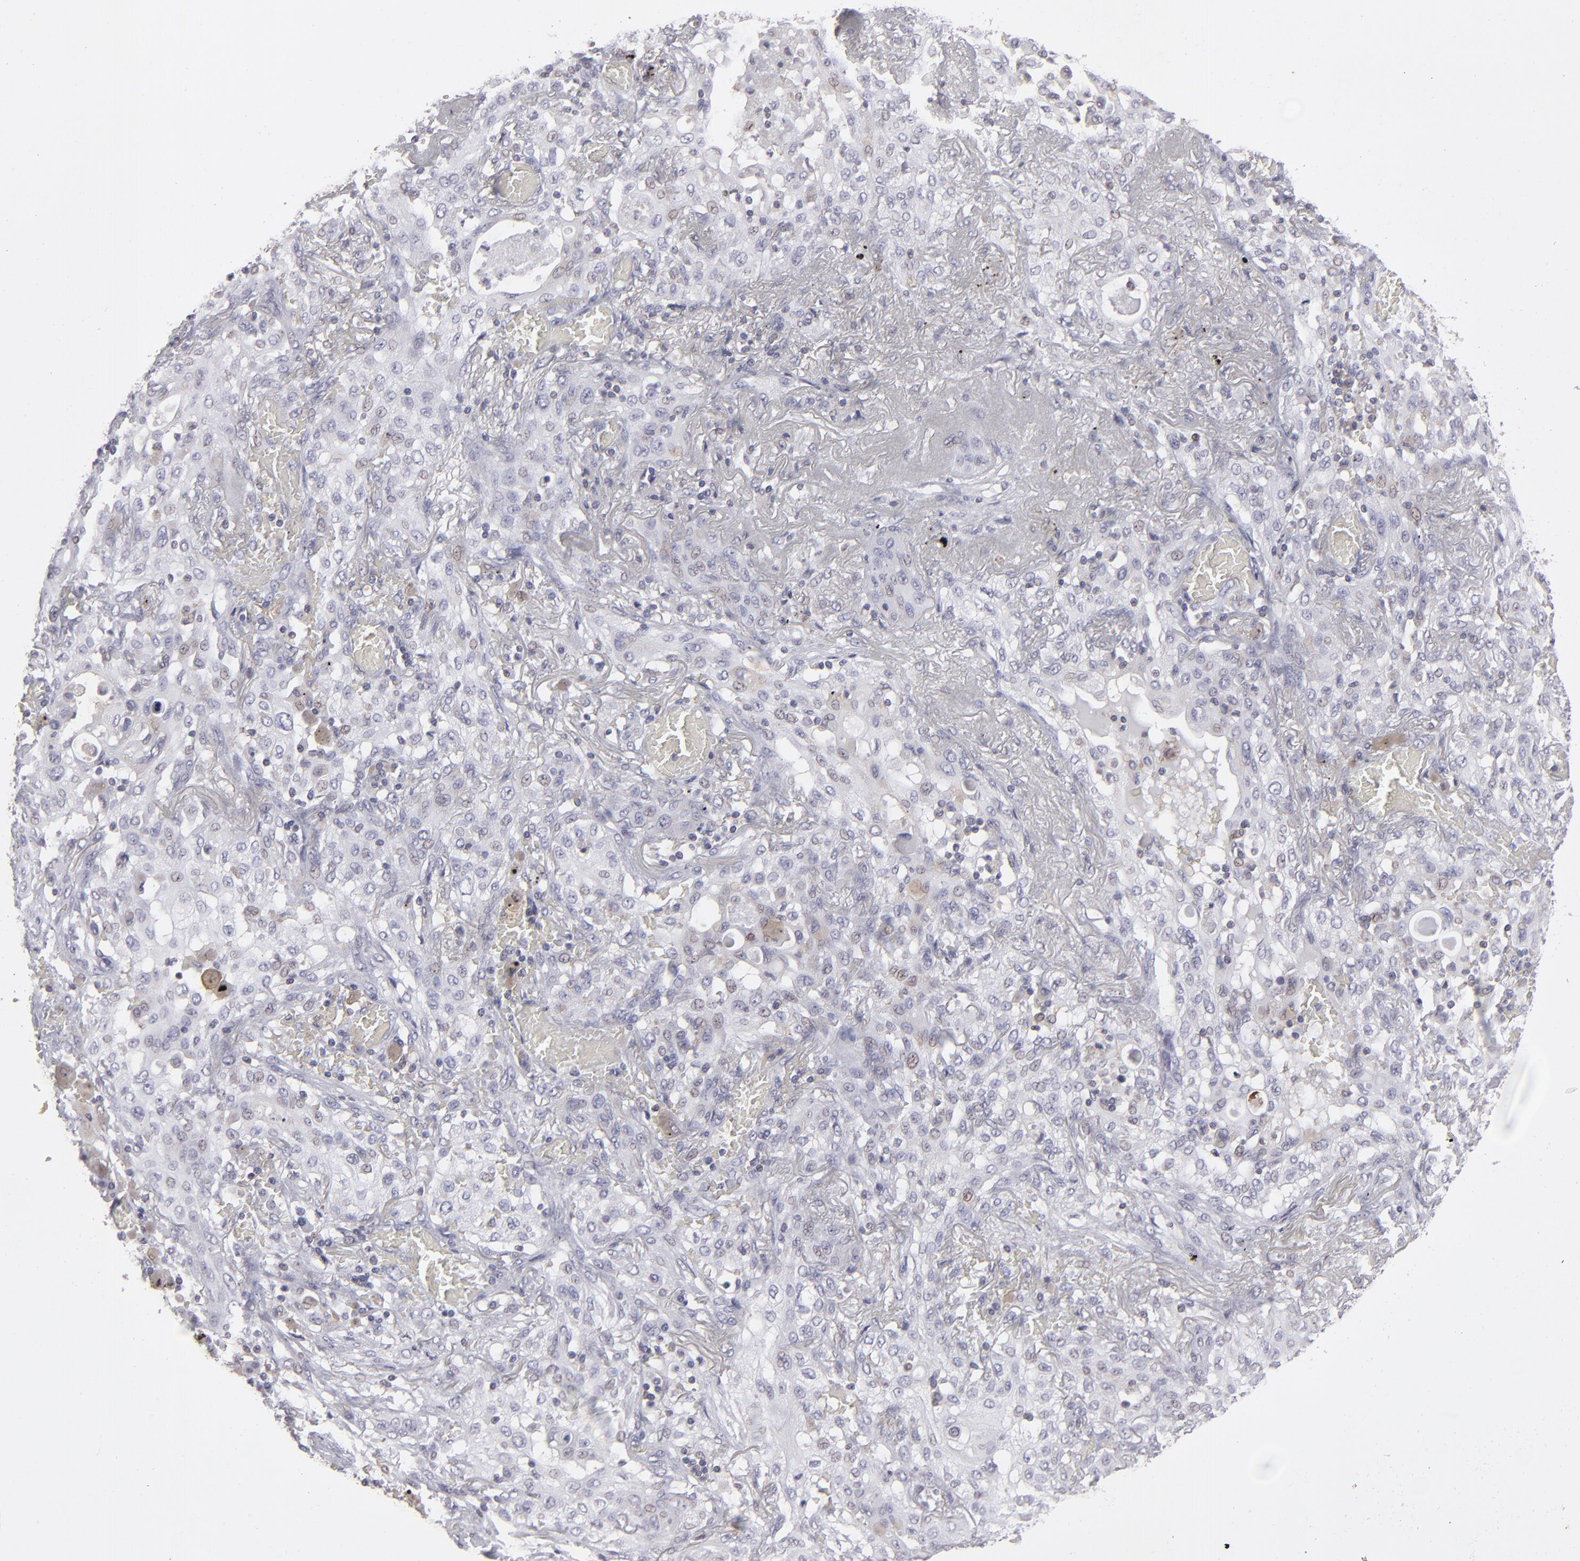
{"staining": {"intensity": "weak", "quantity": "<25%", "location": "cytoplasmic/membranous,nuclear"}, "tissue": "lung cancer", "cell_type": "Tumor cells", "image_type": "cancer", "snomed": [{"axis": "morphology", "description": "Squamous cell carcinoma, NOS"}, {"axis": "topography", "description": "Lung"}], "caption": "Lung squamous cell carcinoma was stained to show a protein in brown. There is no significant expression in tumor cells.", "gene": "SEMA3G", "patient": {"sex": "female", "age": 47}}